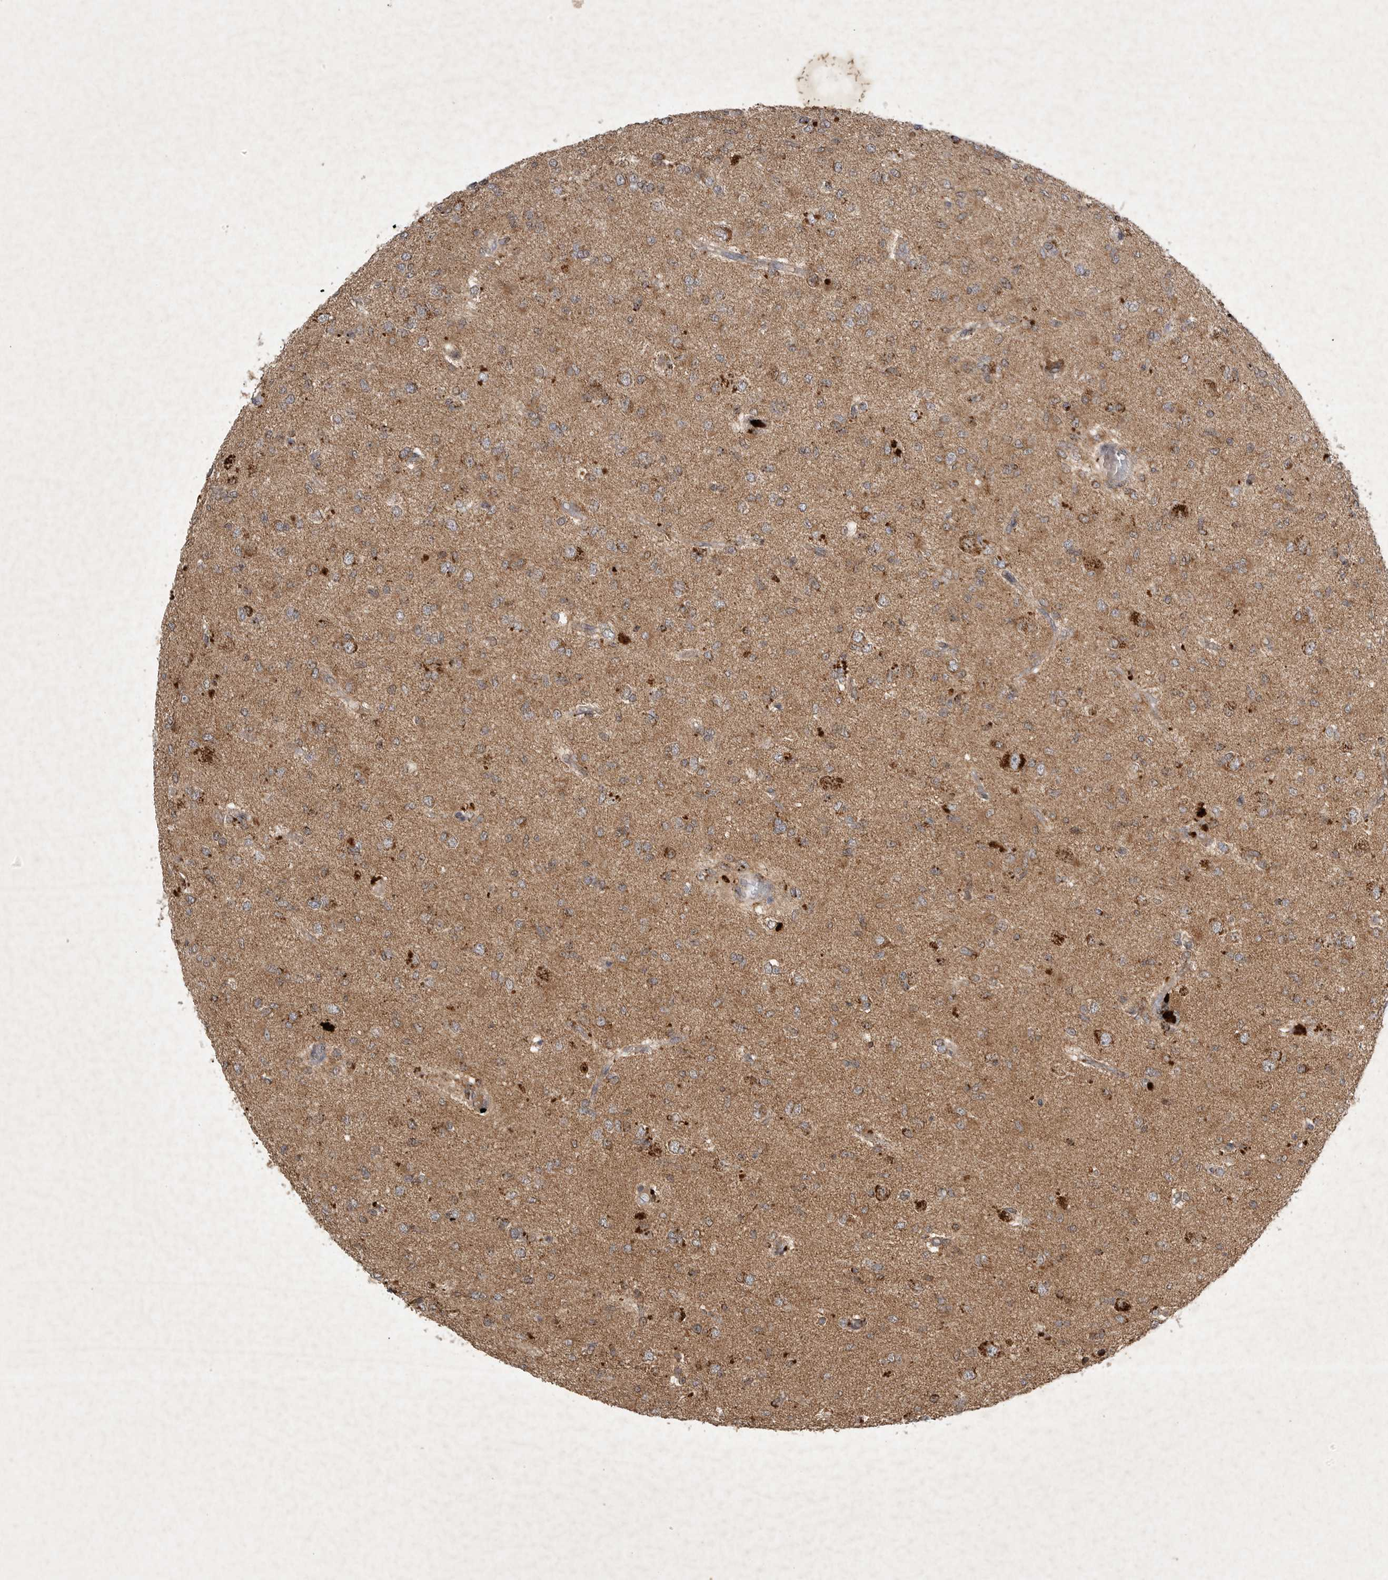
{"staining": {"intensity": "moderate", "quantity": ">75%", "location": "cytoplasmic/membranous"}, "tissue": "glioma", "cell_type": "Tumor cells", "image_type": "cancer", "snomed": [{"axis": "morphology", "description": "Glioma, malignant, High grade"}, {"axis": "topography", "description": "Brain"}], "caption": "DAB (3,3'-diaminobenzidine) immunohistochemical staining of human glioma demonstrates moderate cytoplasmic/membranous protein staining in about >75% of tumor cells.", "gene": "DDR1", "patient": {"sex": "female", "age": 59}}